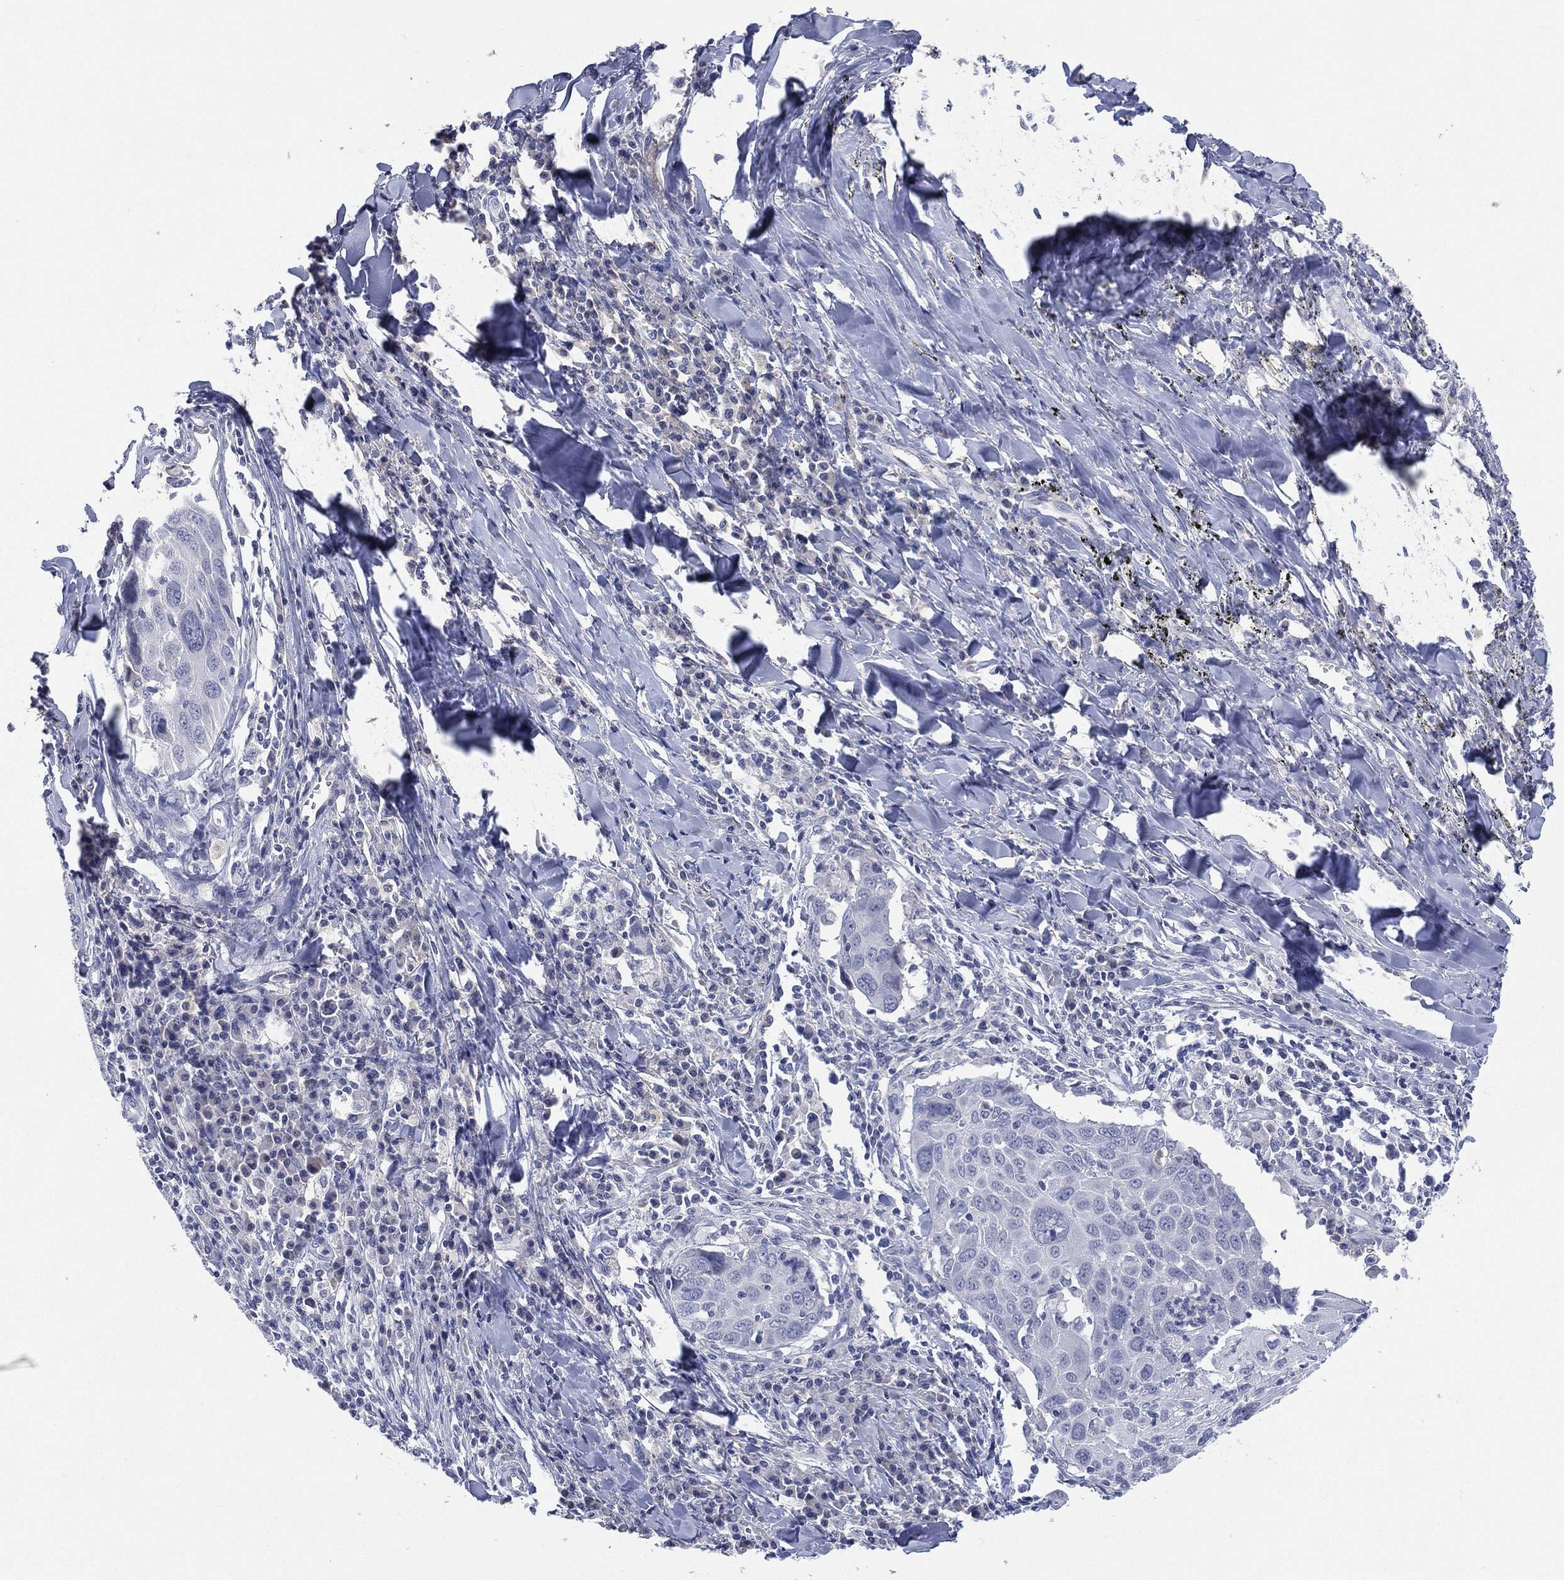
{"staining": {"intensity": "negative", "quantity": "none", "location": "none"}, "tissue": "lung cancer", "cell_type": "Tumor cells", "image_type": "cancer", "snomed": [{"axis": "morphology", "description": "Squamous cell carcinoma, NOS"}, {"axis": "topography", "description": "Lung"}], "caption": "High magnification brightfield microscopy of lung cancer (squamous cell carcinoma) stained with DAB (brown) and counterstained with hematoxylin (blue): tumor cells show no significant positivity.", "gene": "KRT35", "patient": {"sex": "male", "age": 57}}